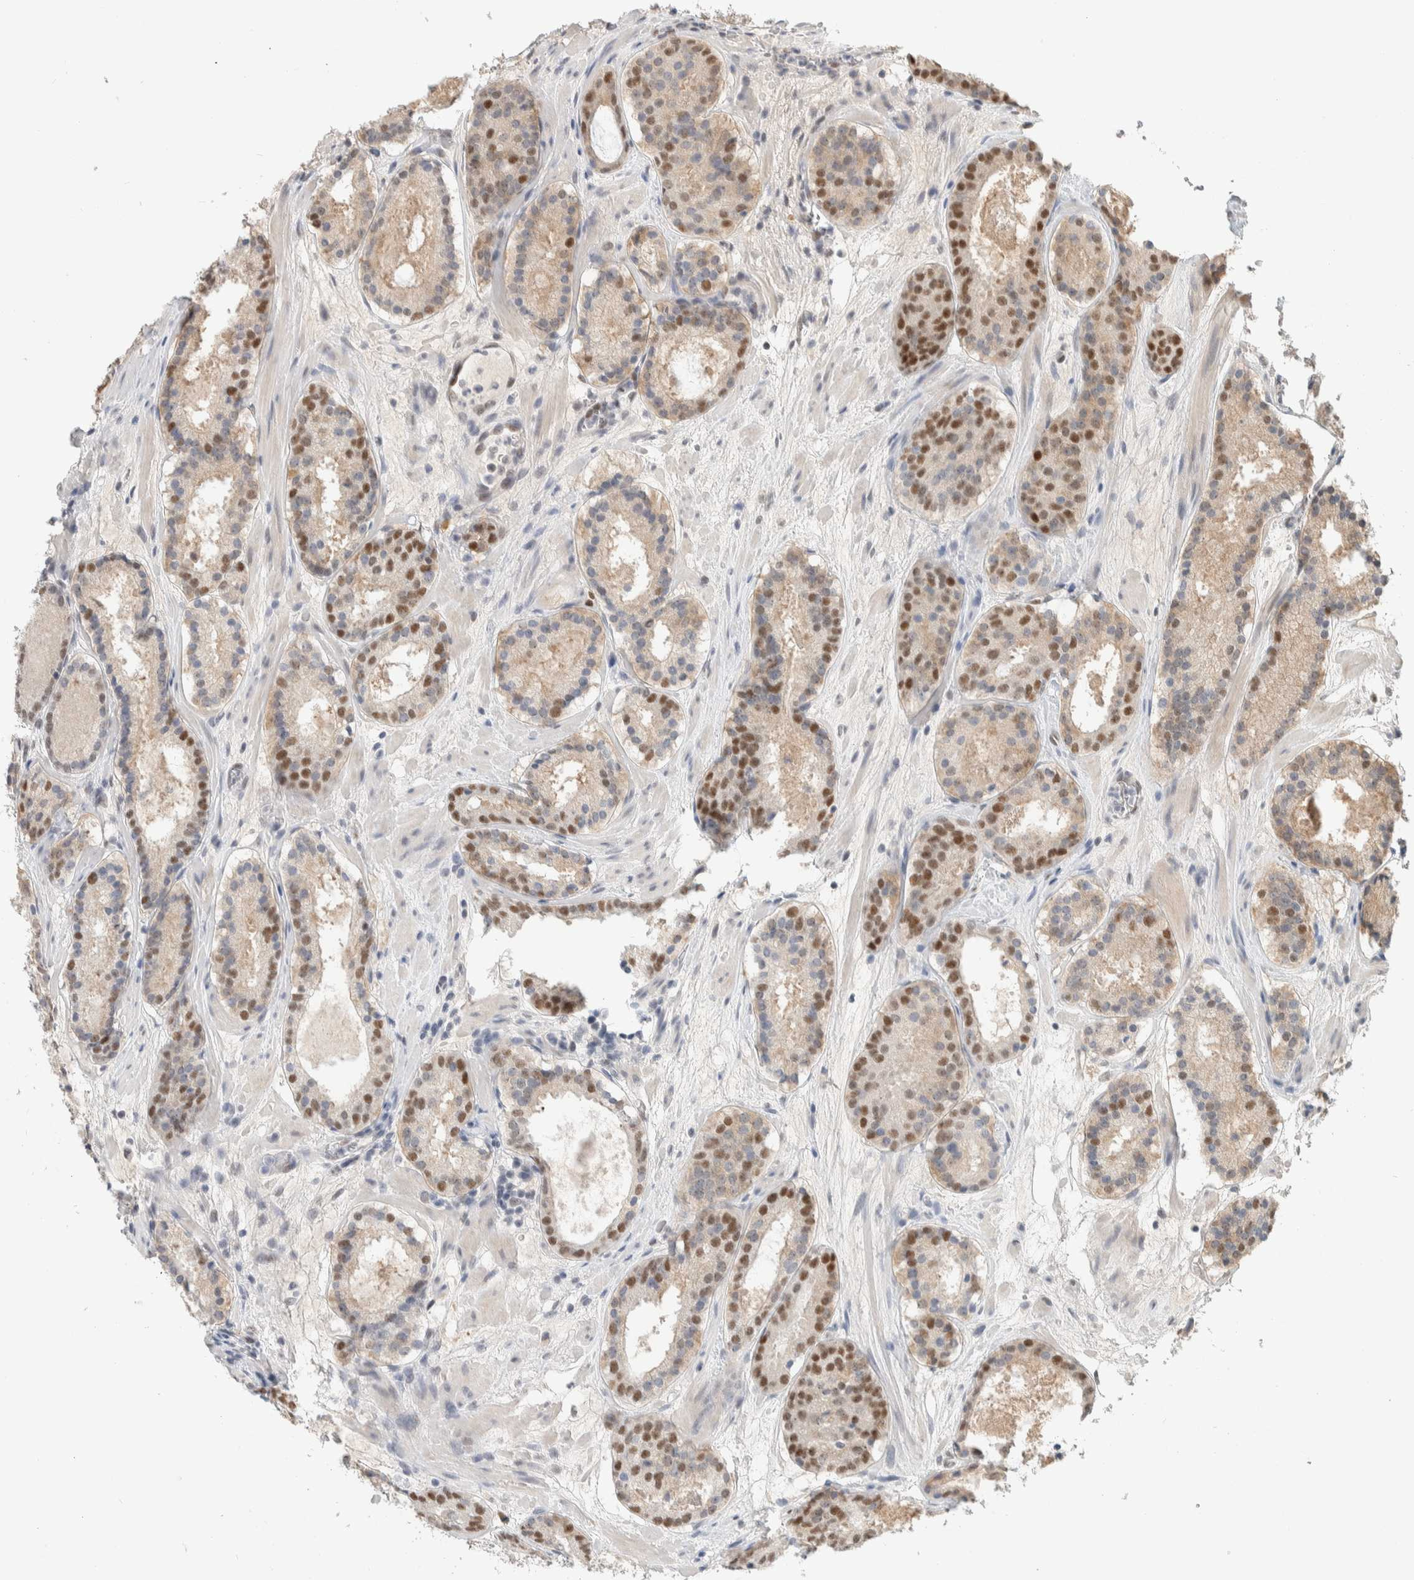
{"staining": {"intensity": "moderate", "quantity": ">75%", "location": "nuclear"}, "tissue": "prostate cancer", "cell_type": "Tumor cells", "image_type": "cancer", "snomed": [{"axis": "morphology", "description": "Adenocarcinoma, Low grade"}, {"axis": "topography", "description": "Prostate"}], "caption": "Protein staining of prostate cancer tissue exhibits moderate nuclear staining in approximately >75% of tumor cells.", "gene": "PUS7", "patient": {"sex": "male", "age": 69}}